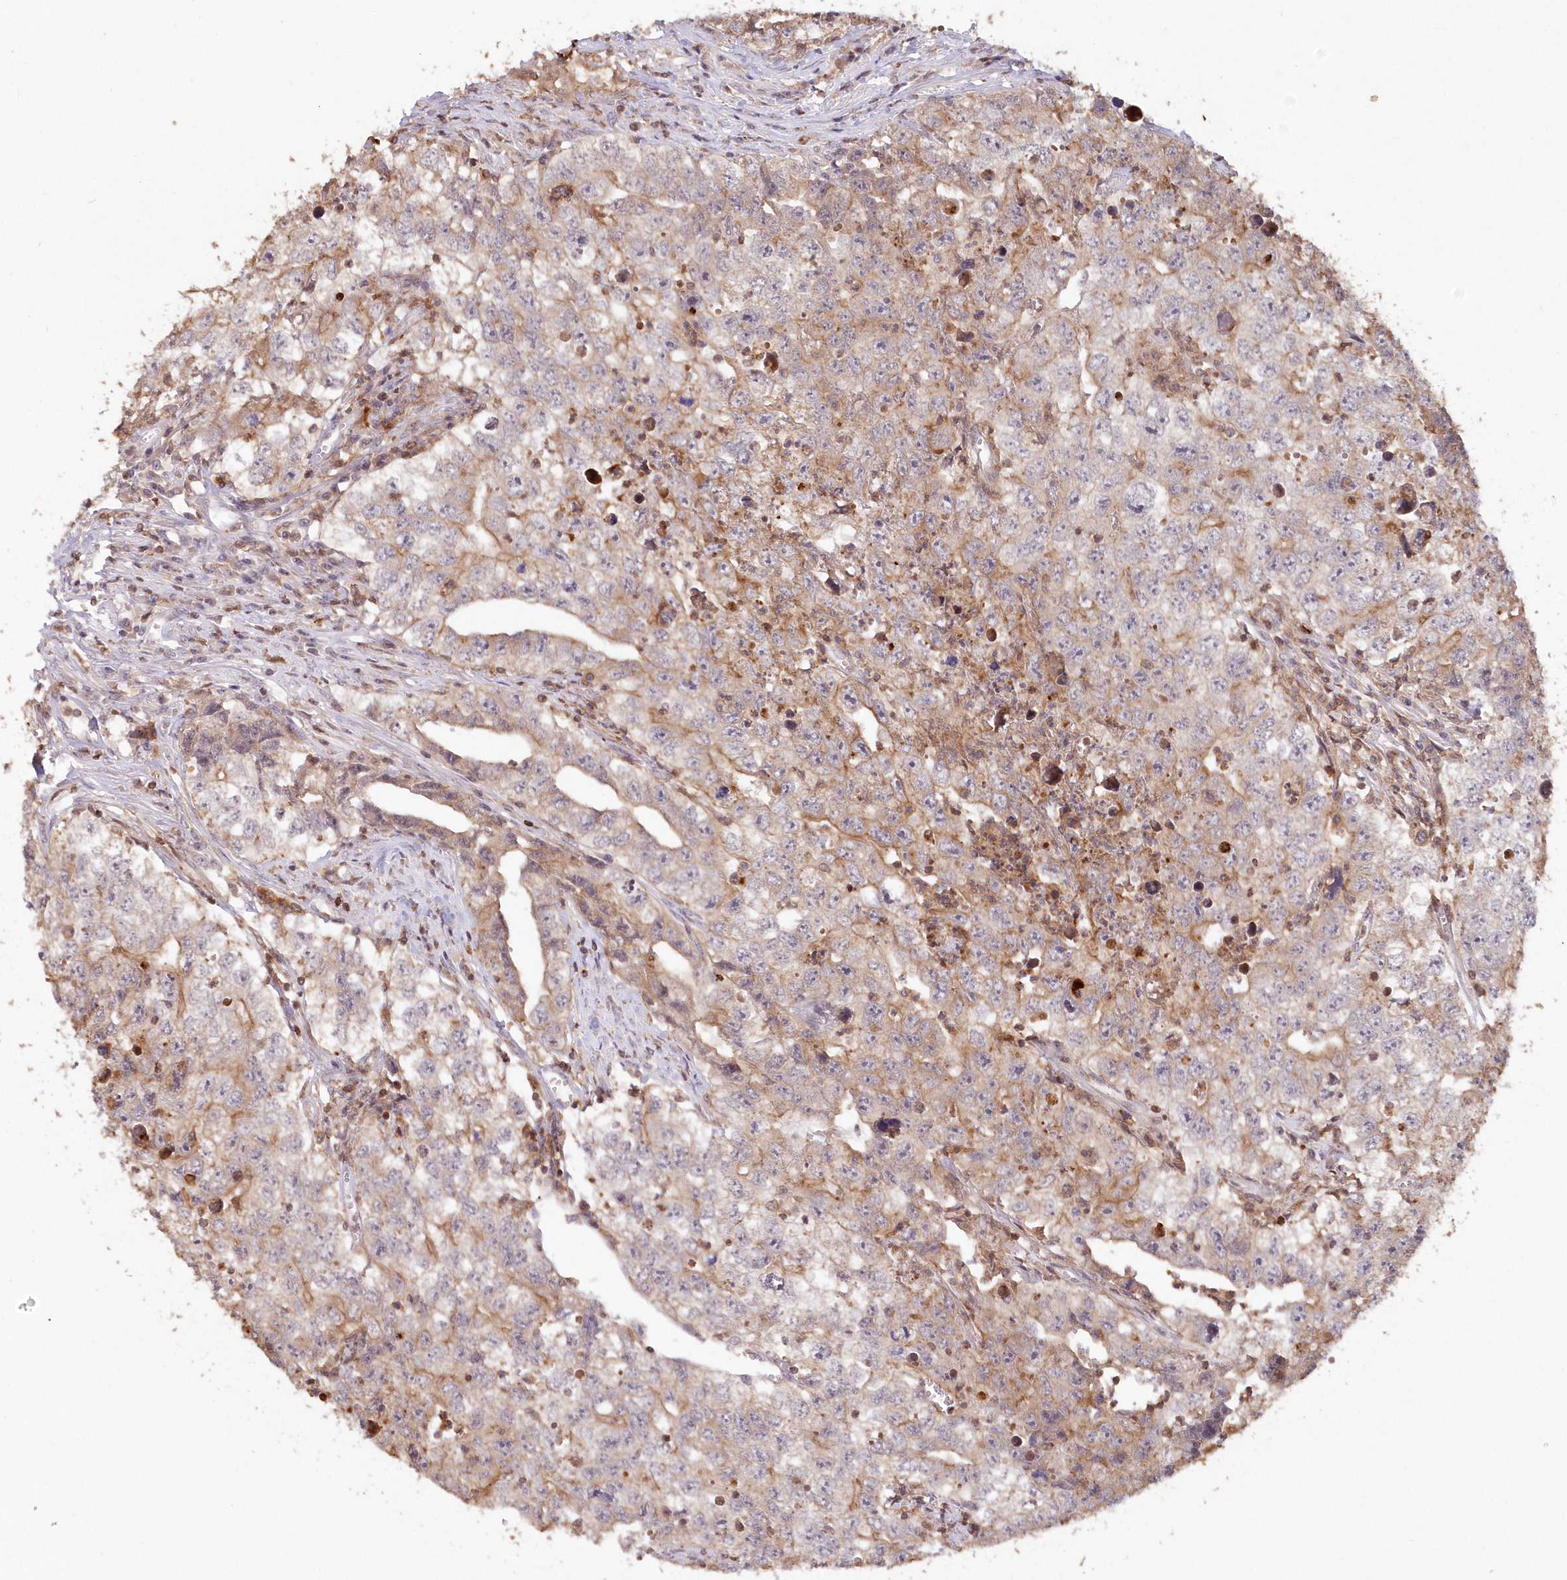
{"staining": {"intensity": "weak", "quantity": "<25%", "location": "cytoplasmic/membranous"}, "tissue": "testis cancer", "cell_type": "Tumor cells", "image_type": "cancer", "snomed": [{"axis": "morphology", "description": "Seminoma, NOS"}, {"axis": "morphology", "description": "Carcinoma, Embryonal, NOS"}, {"axis": "topography", "description": "Testis"}], "caption": "Tumor cells show no significant protein positivity in seminoma (testis). (Immunohistochemistry, brightfield microscopy, high magnification).", "gene": "SNED1", "patient": {"sex": "male", "age": 43}}